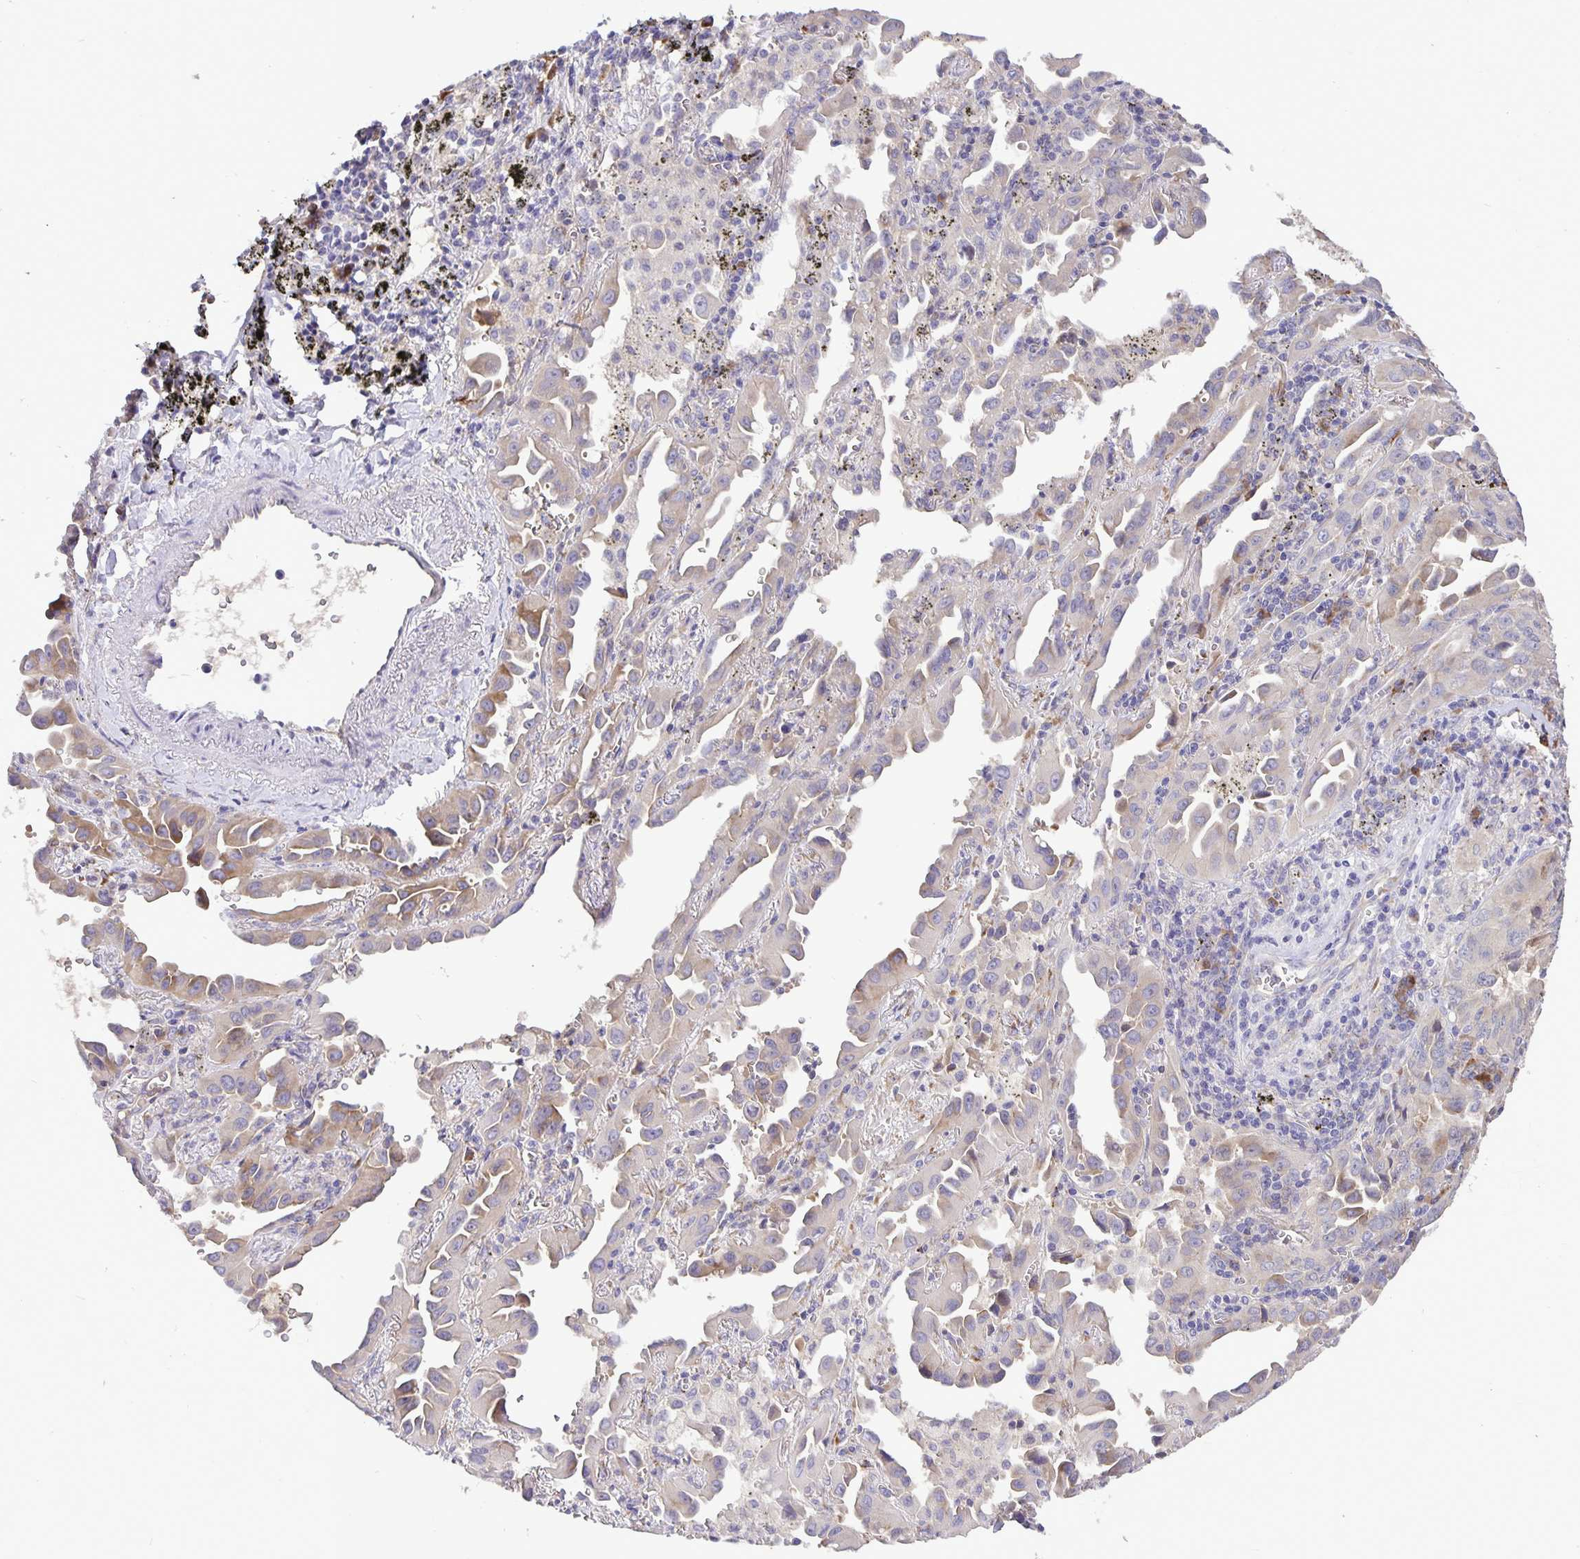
{"staining": {"intensity": "weak", "quantity": "25%-75%", "location": "cytoplasmic/membranous"}, "tissue": "lung cancer", "cell_type": "Tumor cells", "image_type": "cancer", "snomed": [{"axis": "morphology", "description": "Adenocarcinoma, NOS"}, {"axis": "topography", "description": "Lung"}], "caption": "Lung cancer stained with immunohistochemistry displays weak cytoplasmic/membranous staining in approximately 25%-75% of tumor cells.", "gene": "EML6", "patient": {"sex": "male", "age": 68}}